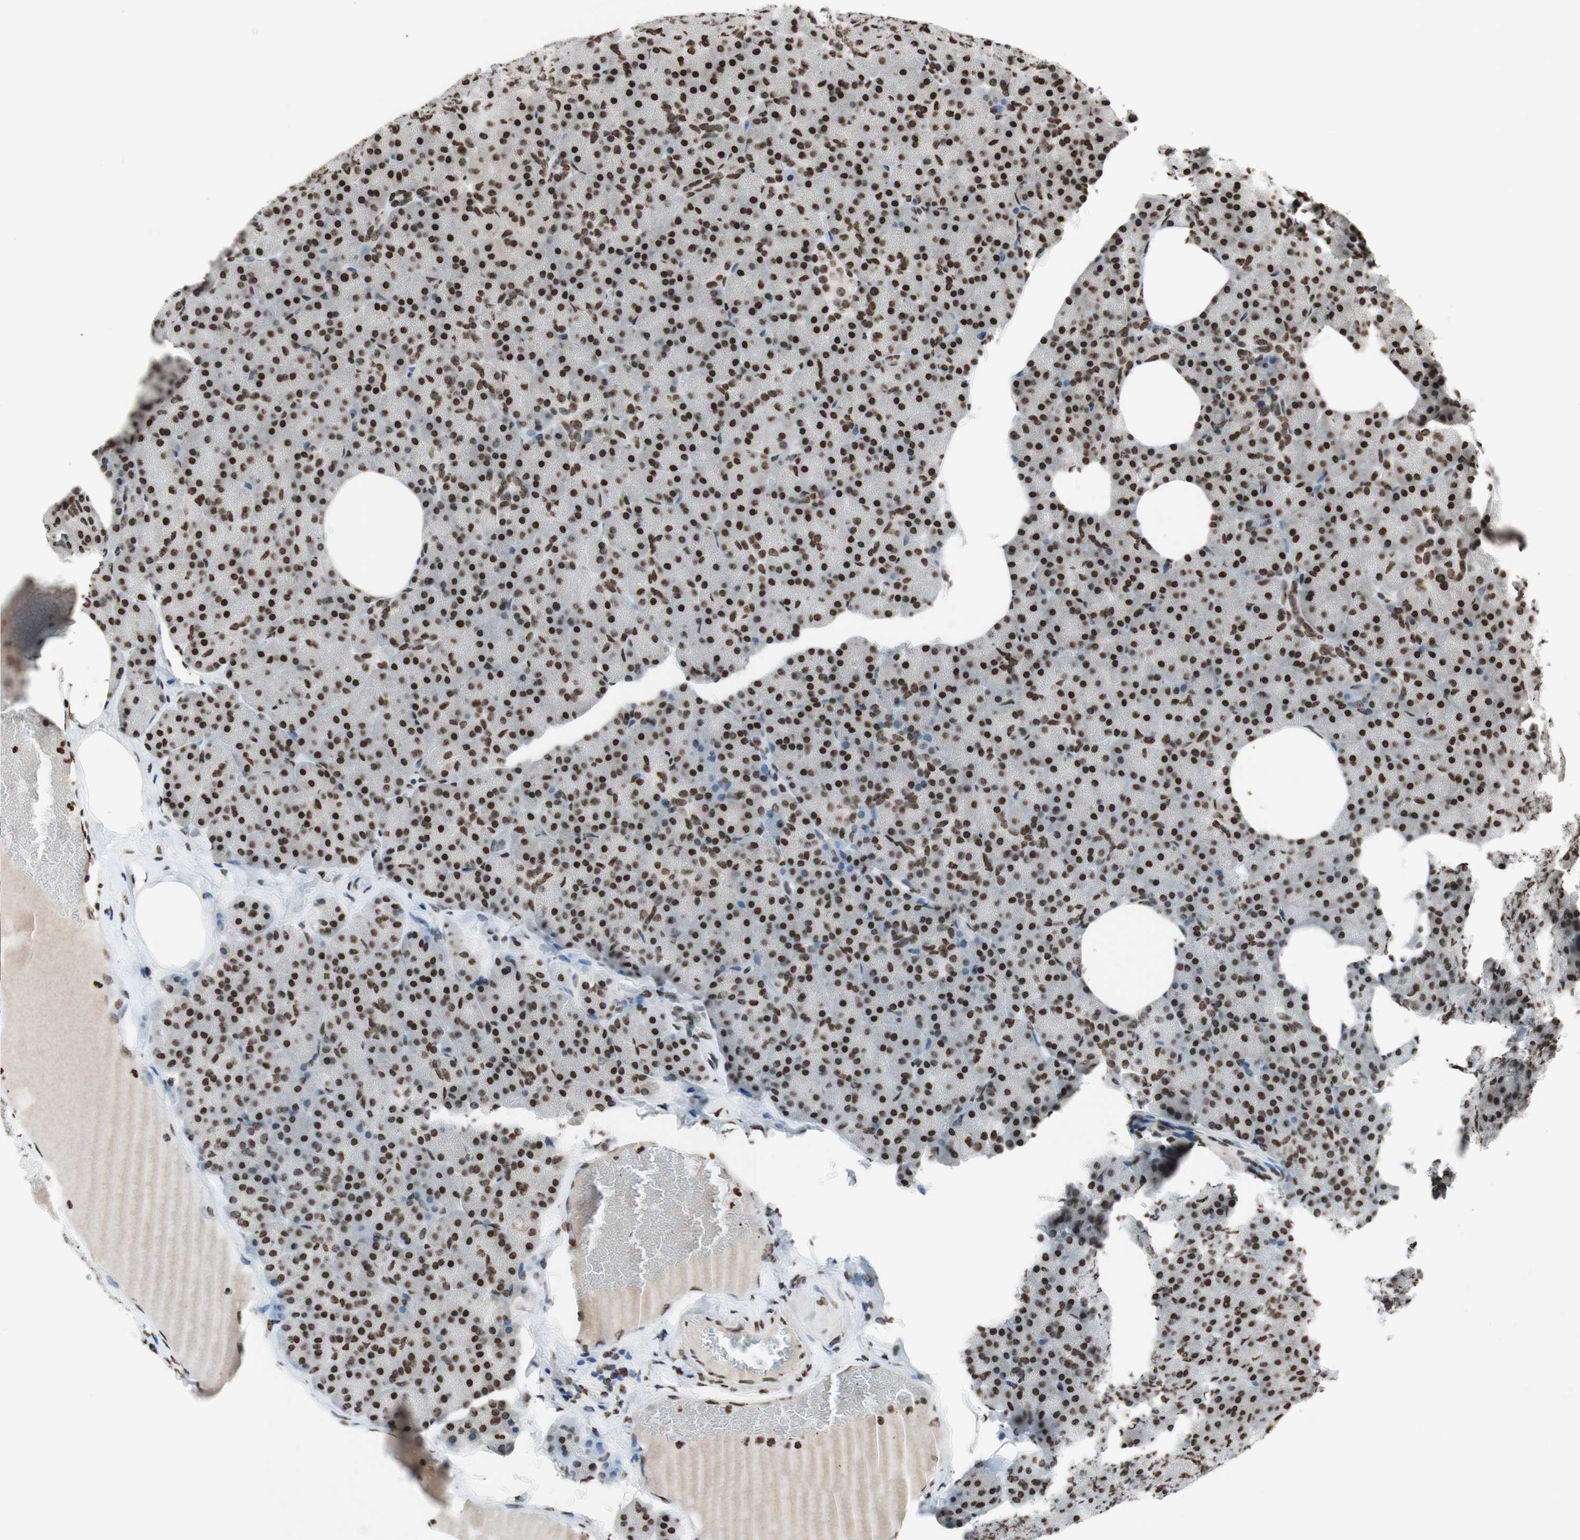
{"staining": {"intensity": "strong", "quantity": ">75%", "location": "nuclear"}, "tissue": "pancreas", "cell_type": "Exocrine glandular cells", "image_type": "normal", "snomed": [{"axis": "morphology", "description": "Normal tissue, NOS"}, {"axis": "topography", "description": "Pancreas"}], "caption": "Approximately >75% of exocrine glandular cells in benign human pancreas display strong nuclear protein expression as visualized by brown immunohistochemical staining.", "gene": "NCOA3", "patient": {"sex": "female", "age": 35}}